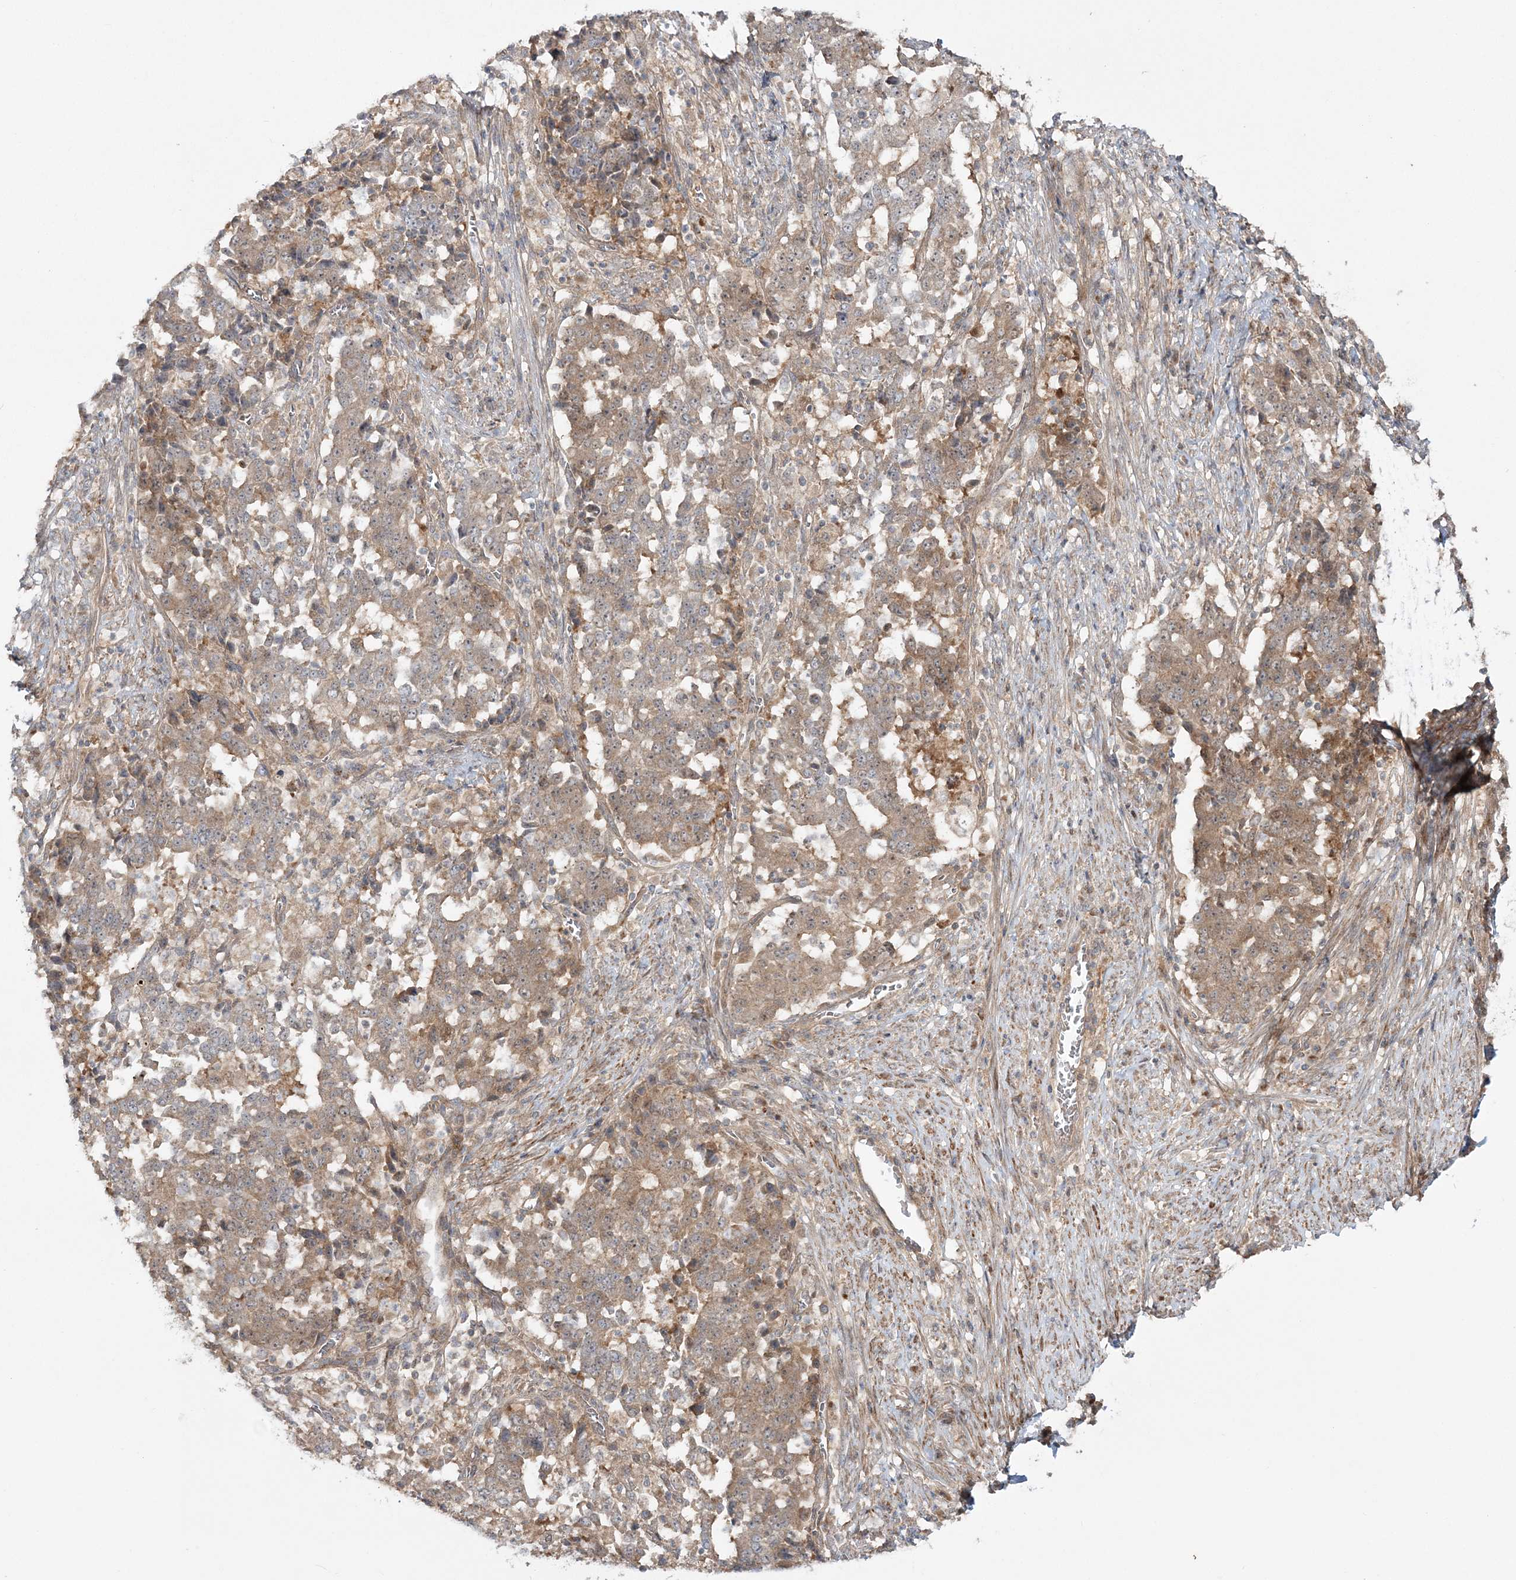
{"staining": {"intensity": "weak", "quantity": ">75%", "location": "cytoplasmic/membranous"}, "tissue": "stomach cancer", "cell_type": "Tumor cells", "image_type": "cancer", "snomed": [{"axis": "morphology", "description": "Adenocarcinoma, NOS"}, {"axis": "topography", "description": "Stomach"}], "caption": "Immunohistochemical staining of human adenocarcinoma (stomach) reveals weak cytoplasmic/membranous protein staining in about >75% of tumor cells.", "gene": "MOCS2", "patient": {"sex": "male", "age": 59}}